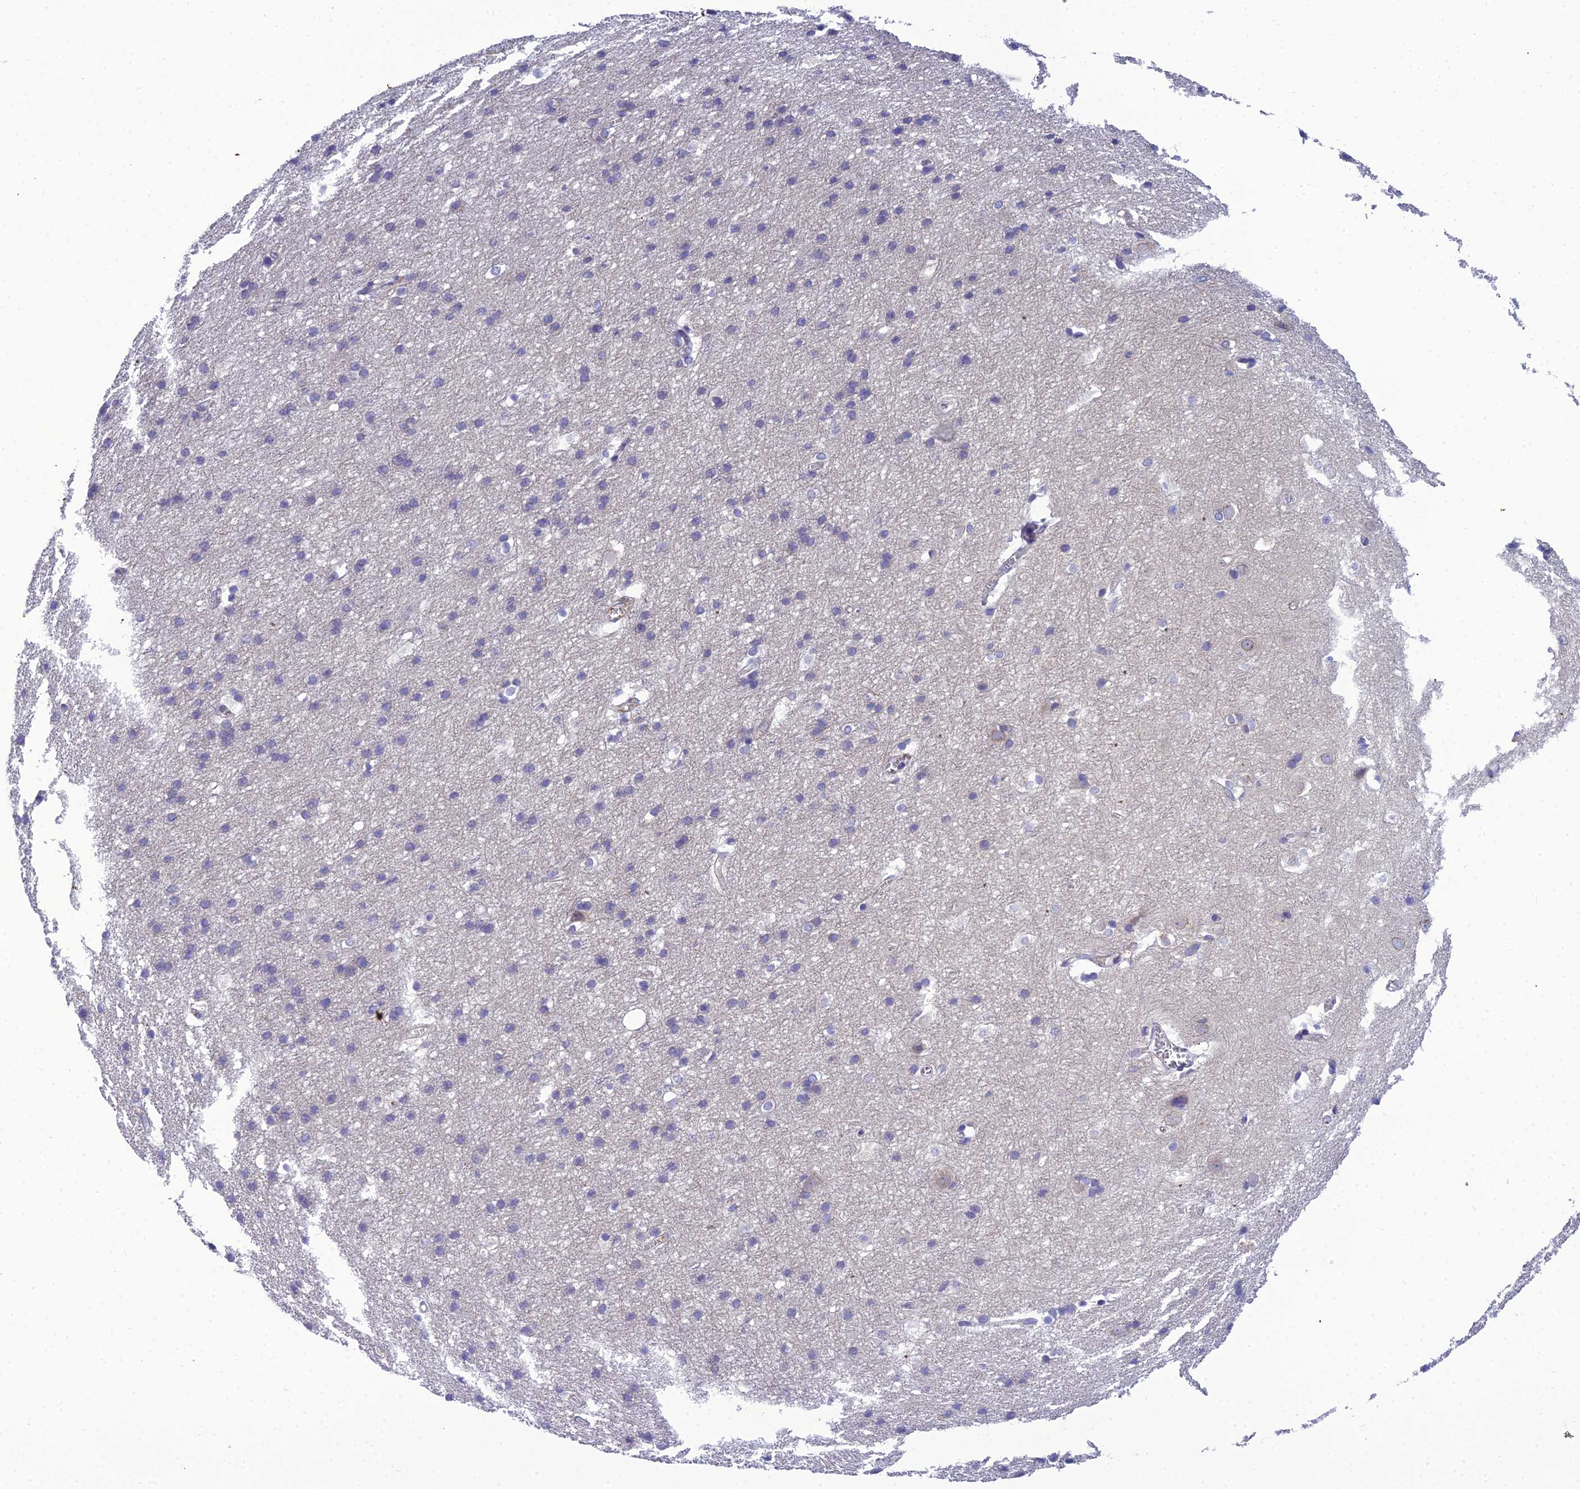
{"staining": {"intensity": "negative", "quantity": "none", "location": "none"}, "tissue": "cerebral cortex", "cell_type": "Endothelial cells", "image_type": "normal", "snomed": [{"axis": "morphology", "description": "Normal tissue, NOS"}, {"axis": "topography", "description": "Cerebral cortex"}], "caption": "A high-resolution image shows IHC staining of normal cerebral cortex, which exhibits no significant staining in endothelial cells.", "gene": "GOLPH3", "patient": {"sex": "male", "age": 54}}